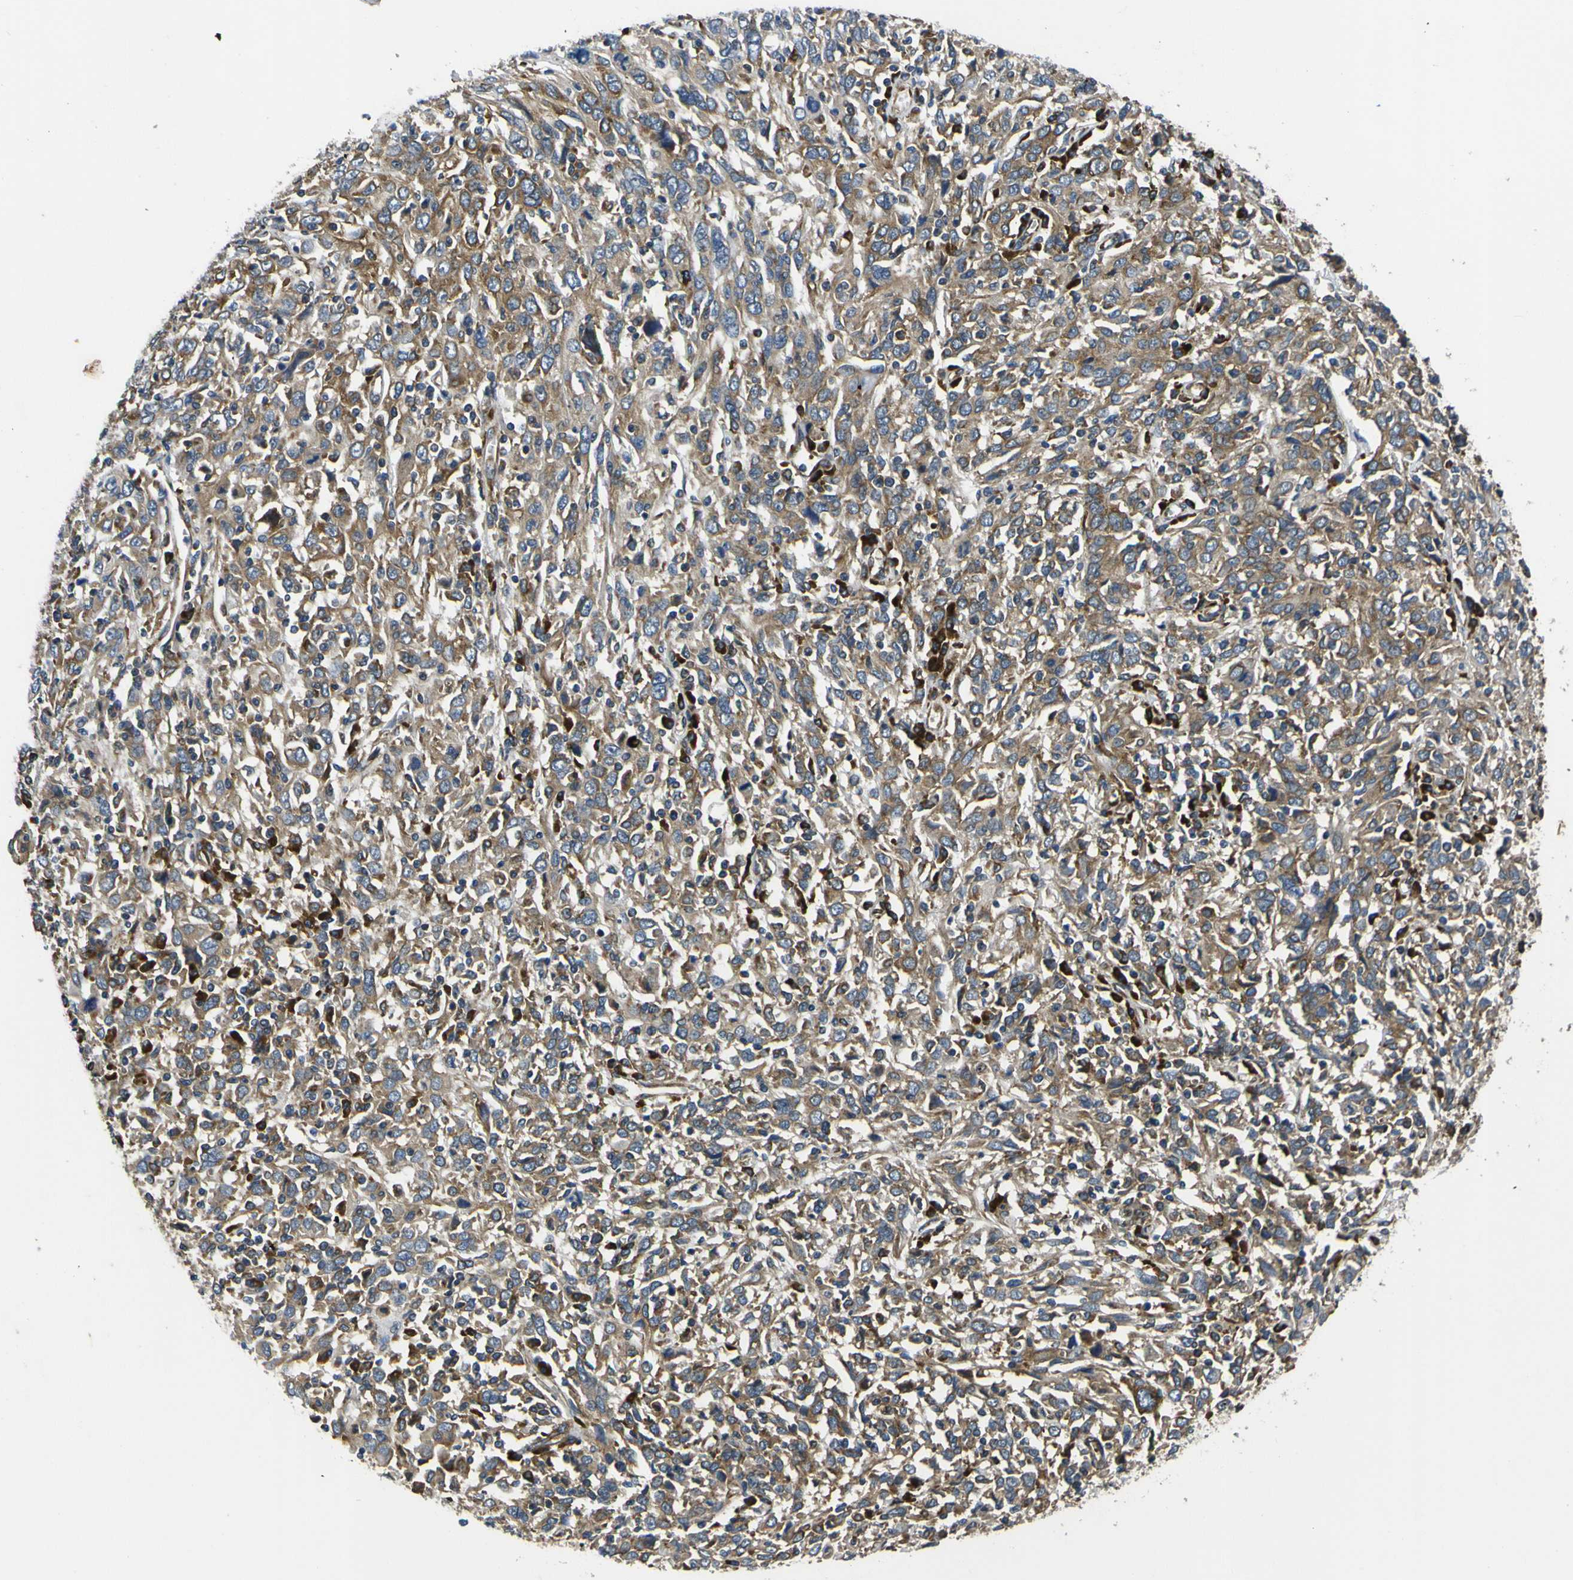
{"staining": {"intensity": "moderate", "quantity": ">75%", "location": "cytoplasmic/membranous"}, "tissue": "cervical cancer", "cell_type": "Tumor cells", "image_type": "cancer", "snomed": [{"axis": "morphology", "description": "Squamous cell carcinoma, NOS"}, {"axis": "topography", "description": "Cervix"}], "caption": "Immunohistochemistry staining of cervical cancer (squamous cell carcinoma), which demonstrates medium levels of moderate cytoplasmic/membranous positivity in approximately >75% of tumor cells indicating moderate cytoplasmic/membranous protein staining. The staining was performed using DAB (3,3'-diaminobenzidine) (brown) for protein detection and nuclei were counterstained in hematoxylin (blue).", "gene": "RPSA", "patient": {"sex": "female", "age": 46}}